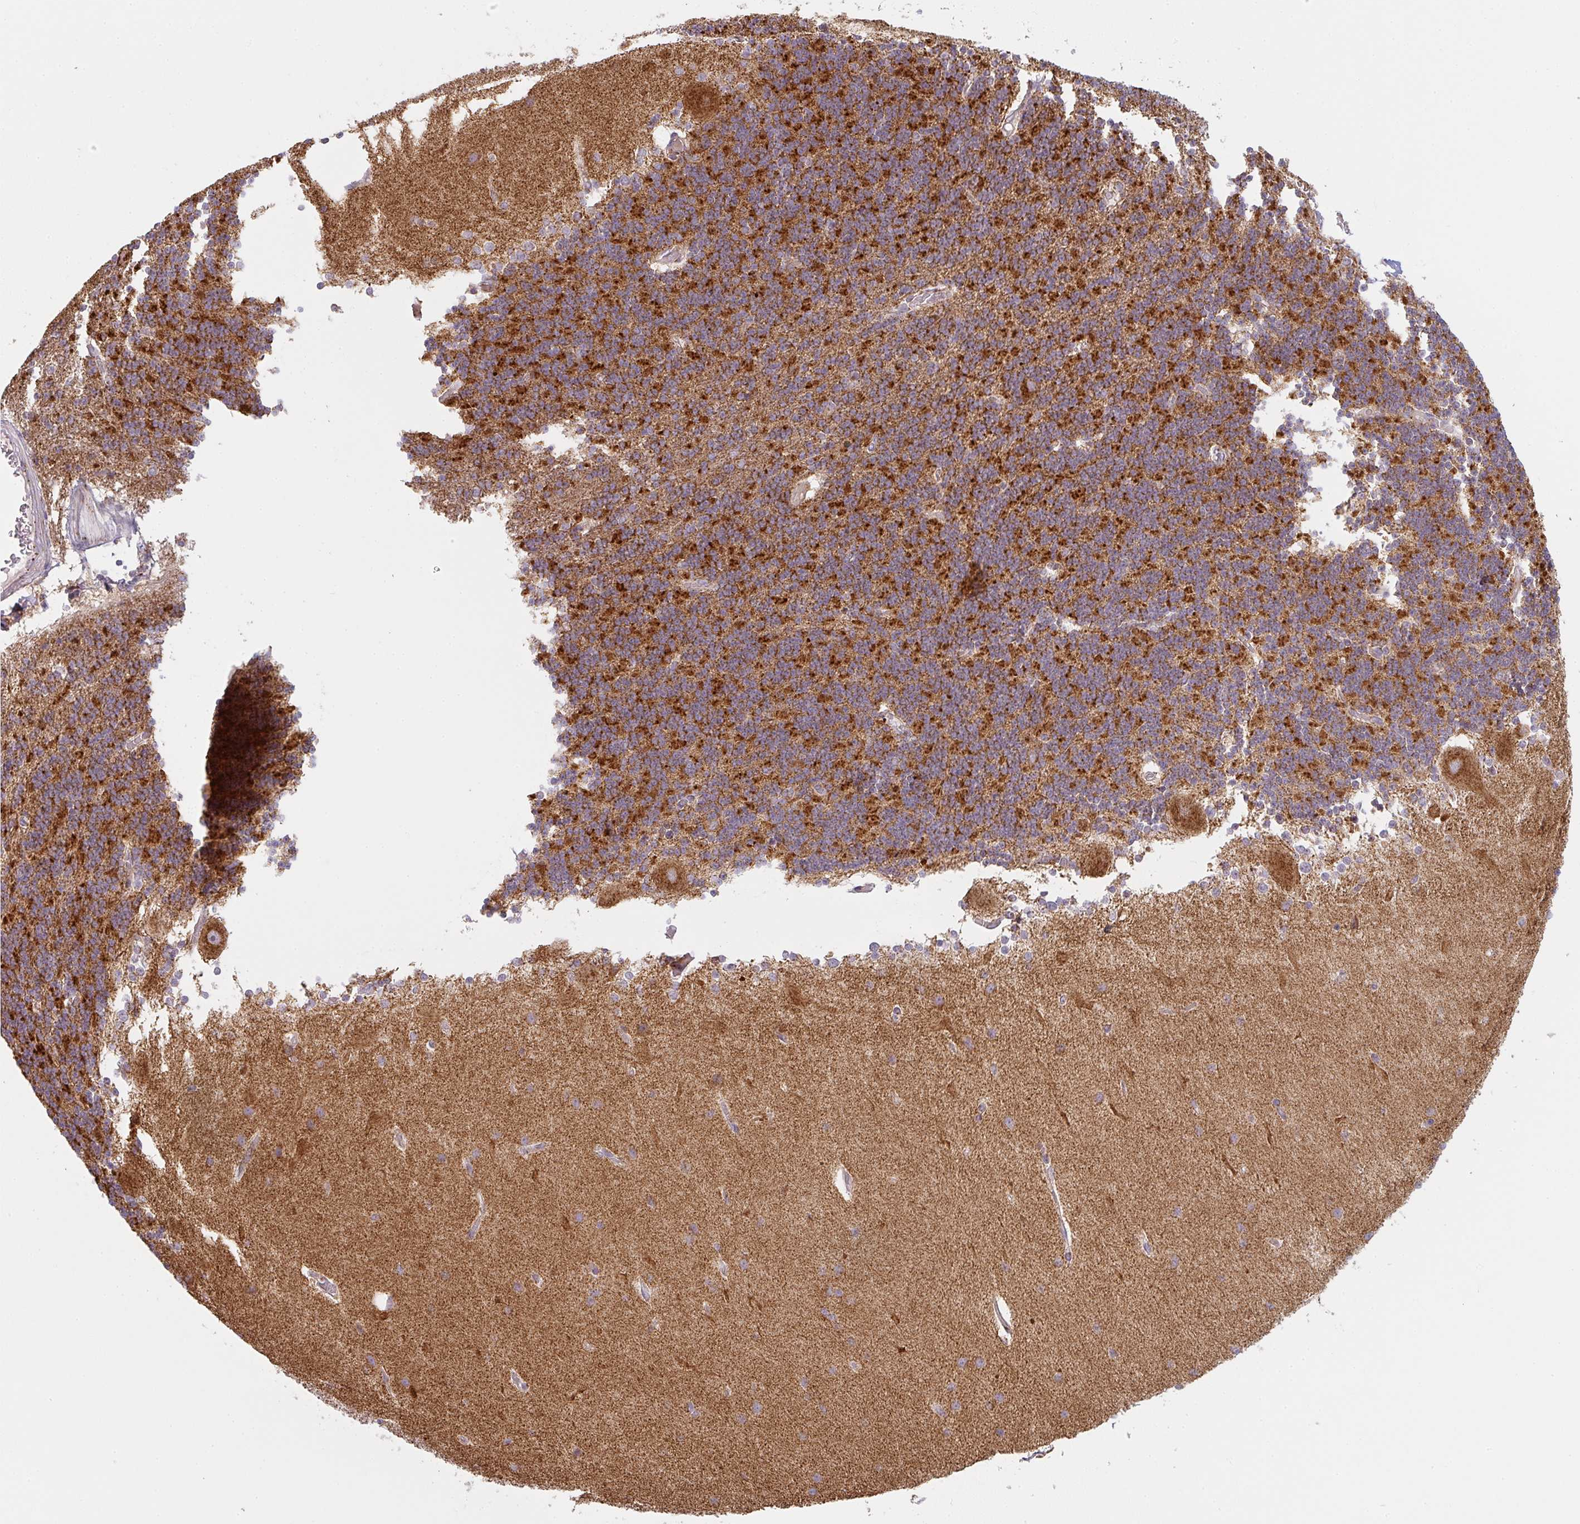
{"staining": {"intensity": "strong", "quantity": "25%-75%", "location": "cytoplasmic/membranous"}, "tissue": "cerebellum", "cell_type": "Cells in granular layer", "image_type": "normal", "snomed": [{"axis": "morphology", "description": "Normal tissue, NOS"}, {"axis": "topography", "description": "Cerebellum"}], "caption": "Immunohistochemistry (IHC) photomicrograph of benign cerebellum stained for a protein (brown), which displays high levels of strong cytoplasmic/membranous staining in about 25%-75% of cells in granular layer.", "gene": "GVQW3", "patient": {"sex": "female", "age": 54}}